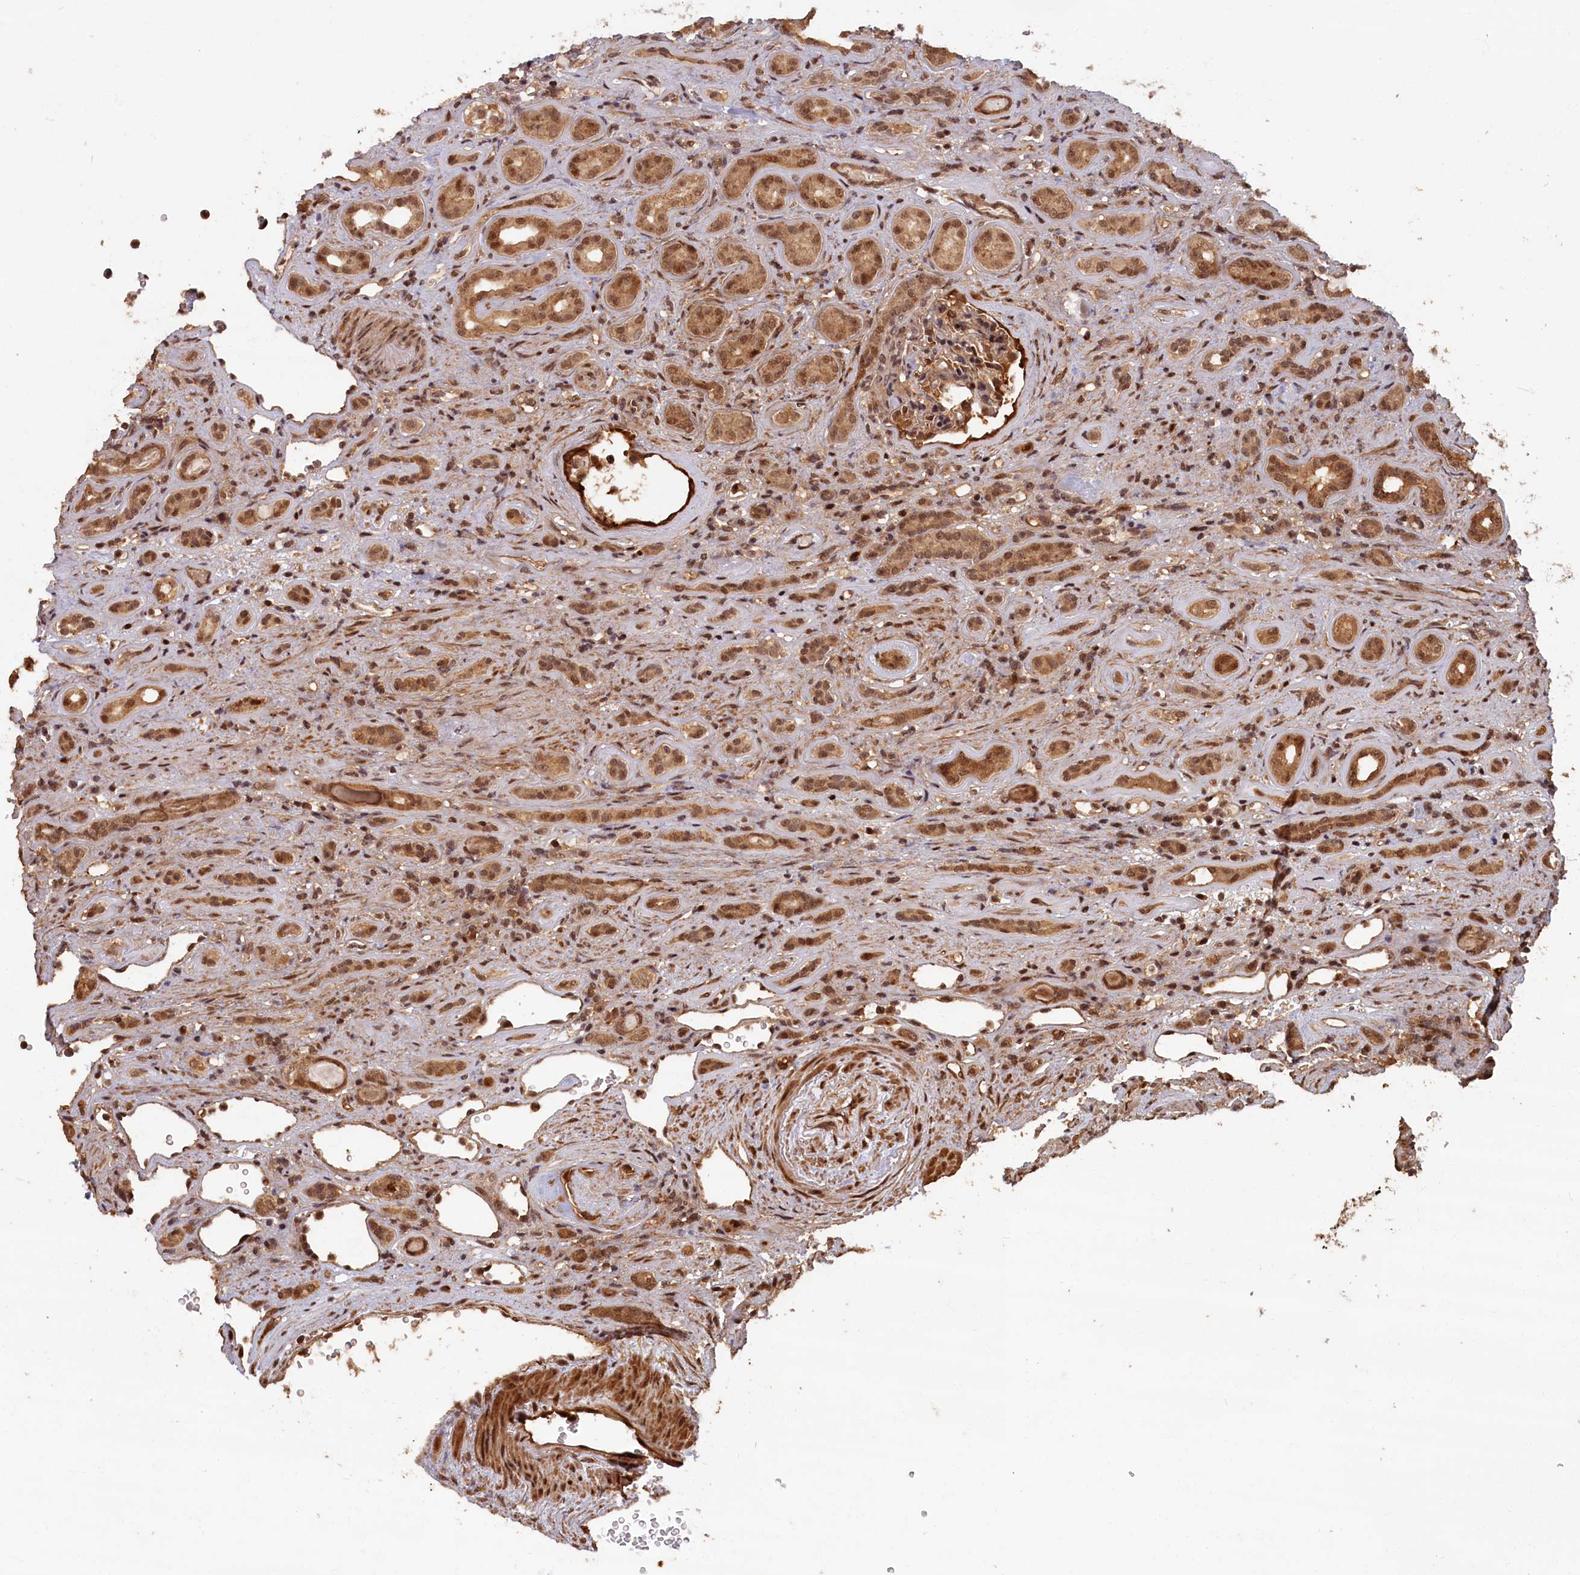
{"staining": {"intensity": "moderate", "quantity": ">75%", "location": "cytoplasmic/membranous,nuclear"}, "tissue": "renal cancer", "cell_type": "Tumor cells", "image_type": "cancer", "snomed": [{"axis": "morphology", "description": "Adenocarcinoma, NOS"}, {"axis": "topography", "description": "Kidney"}], "caption": "Renal adenocarcinoma stained with a protein marker displays moderate staining in tumor cells.", "gene": "HIF3A", "patient": {"sex": "female", "age": 69}}